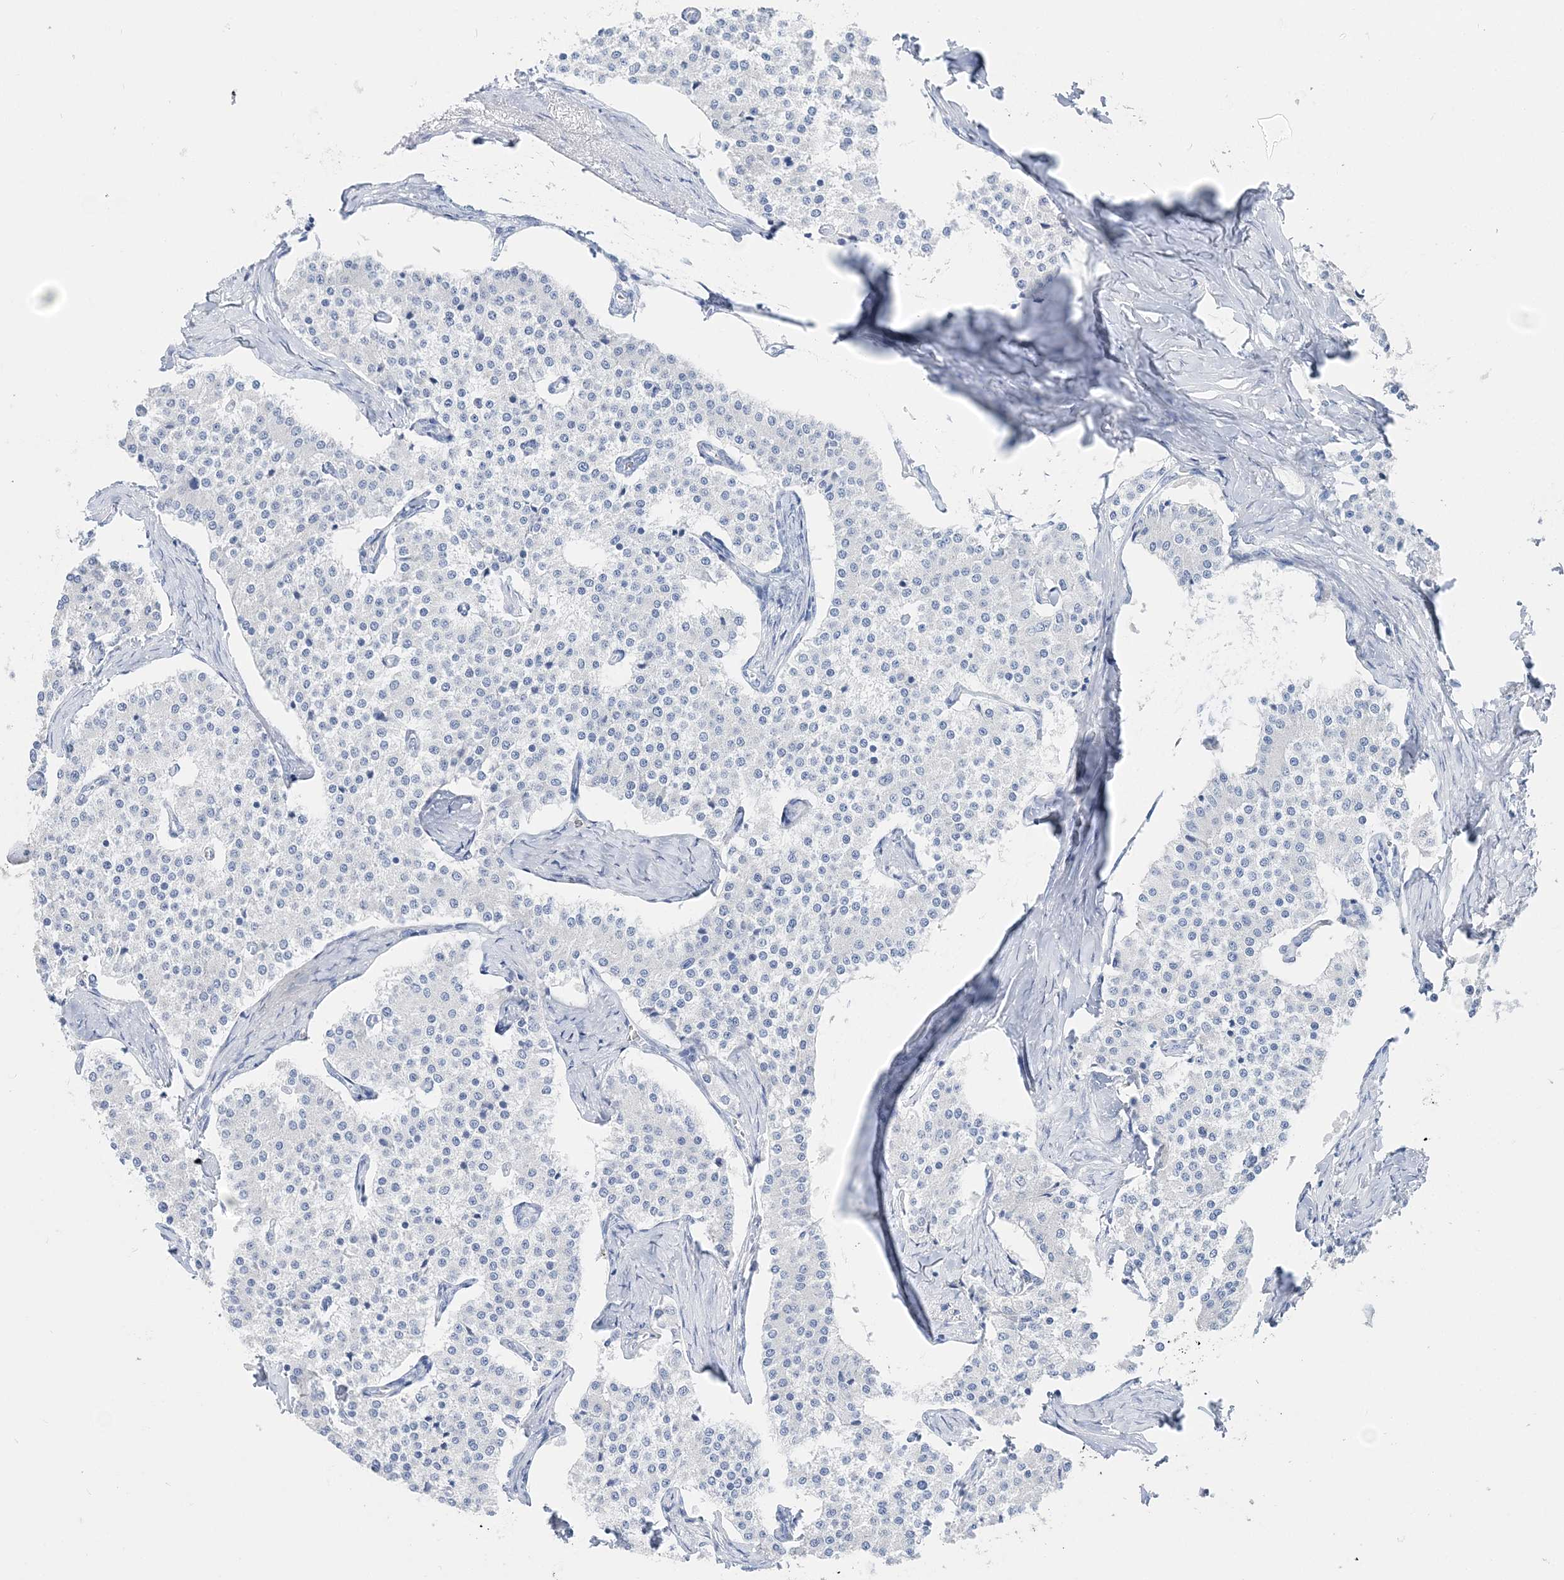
{"staining": {"intensity": "negative", "quantity": "none", "location": "none"}, "tissue": "carcinoid", "cell_type": "Tumor cells", "image_type": "cancer", "snomed": [{"axis": "morphology", "description": "Carcinoid, malignant, NOS"}, {"axis": "topography", "description": "Colon"}], "caption": "Carcinoid (malignant) stained for a protein using IHC displays no expression tumor cells.", "gene": "TSPYL6", "patient": {"sex": "female", "age": 52}}